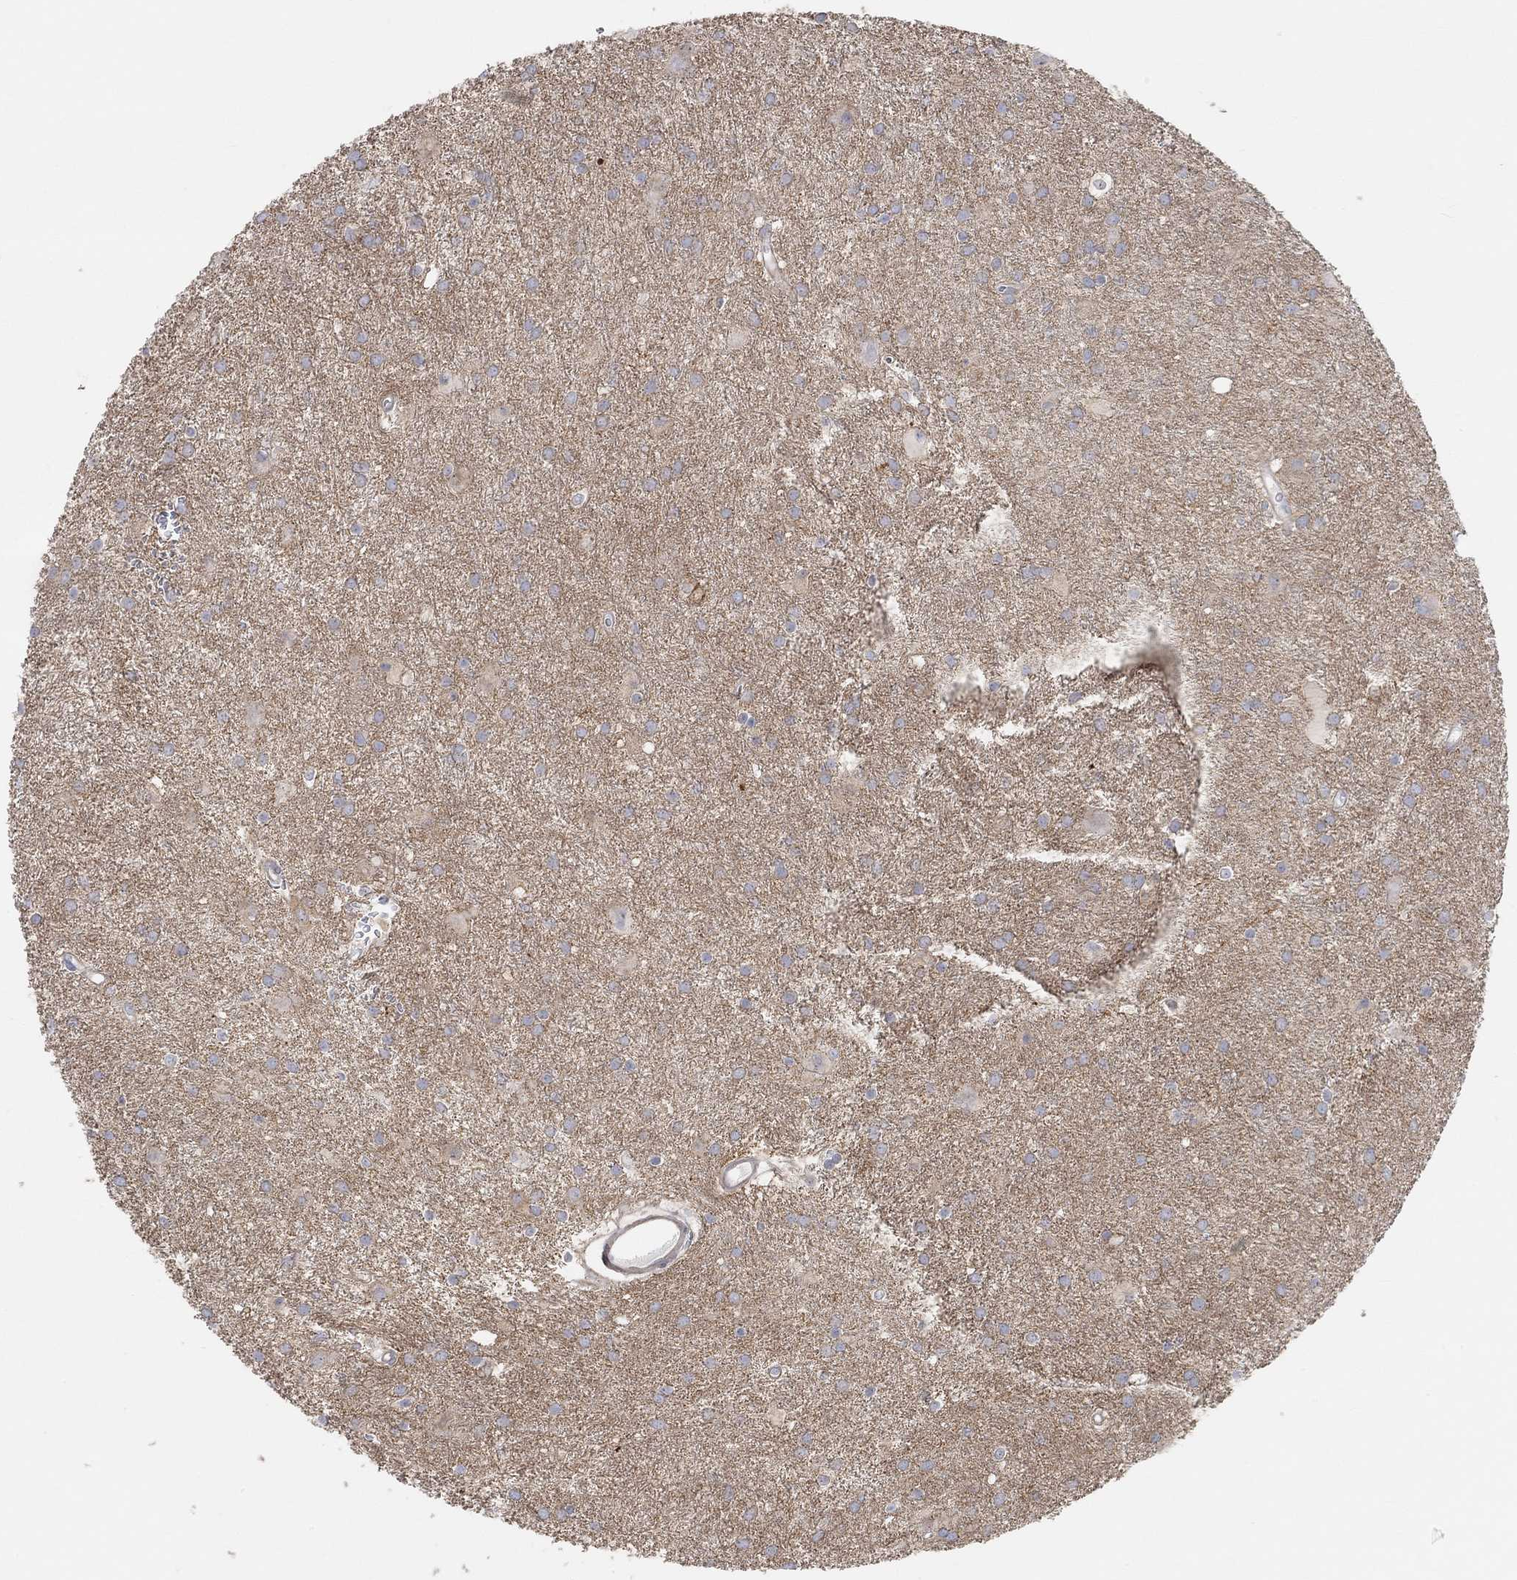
{"staining": {"intensity": "negative", "quantity": "none", "location": "none"}, "tissue": "glioma", "cell_type": "Tumor cells", "image_type": "cancer", "snomed": [{"axis": "morphology", "description": "Glioma, malignant, Low grade"}, {"axis": "topography", "description": "Brain"}], "caption": "Malignant glioma (low-grade) was stained to show a protein in brown. There is no significant staining in tumor cells. Brightfield microscopy of IHC stained with DAB (brown) and hematoxylin (blue), captured at high magnification.", "gene": "SYT16", "patient": {"sex": "male", "age": 58}}